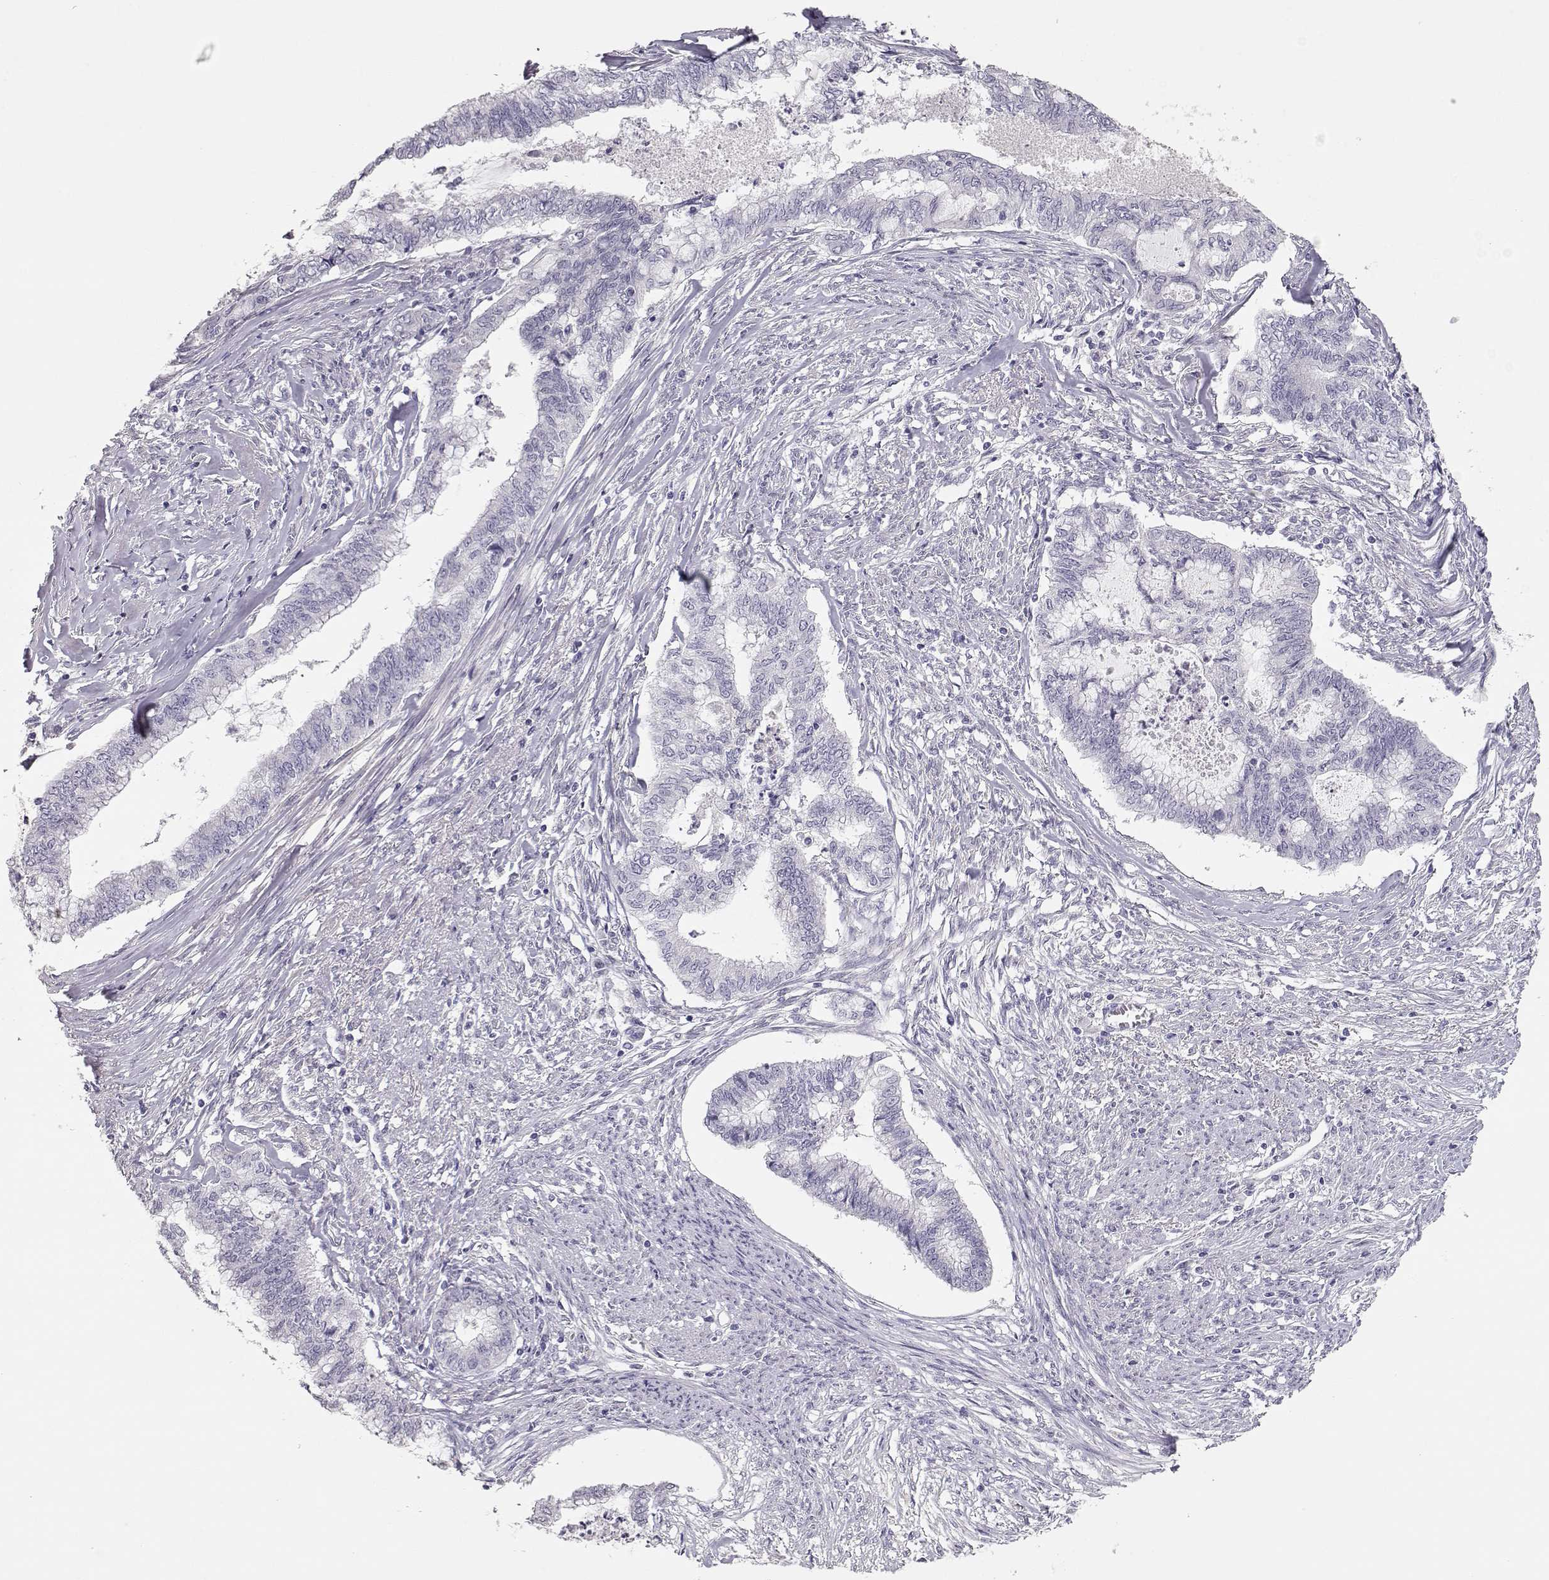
{"staining": {"intensity": "negative", "quantity": "none", "location": "none"}, "tissue": "endometrial cancer", "cell_type": "Tumor cells", "image_type": "cancer", "snomed": [{"axis": "morphology", "description": "Adenocarcinoma, NOS"}, {"axis": "topography", "description": "Endometrium"}], "caption": "The photomicrograph shows no significant positivity in tumor cells of endometrial adenocarcinoma.", "gene": "MAGEC1", "patient": {"sex": "female", "age": 79}}